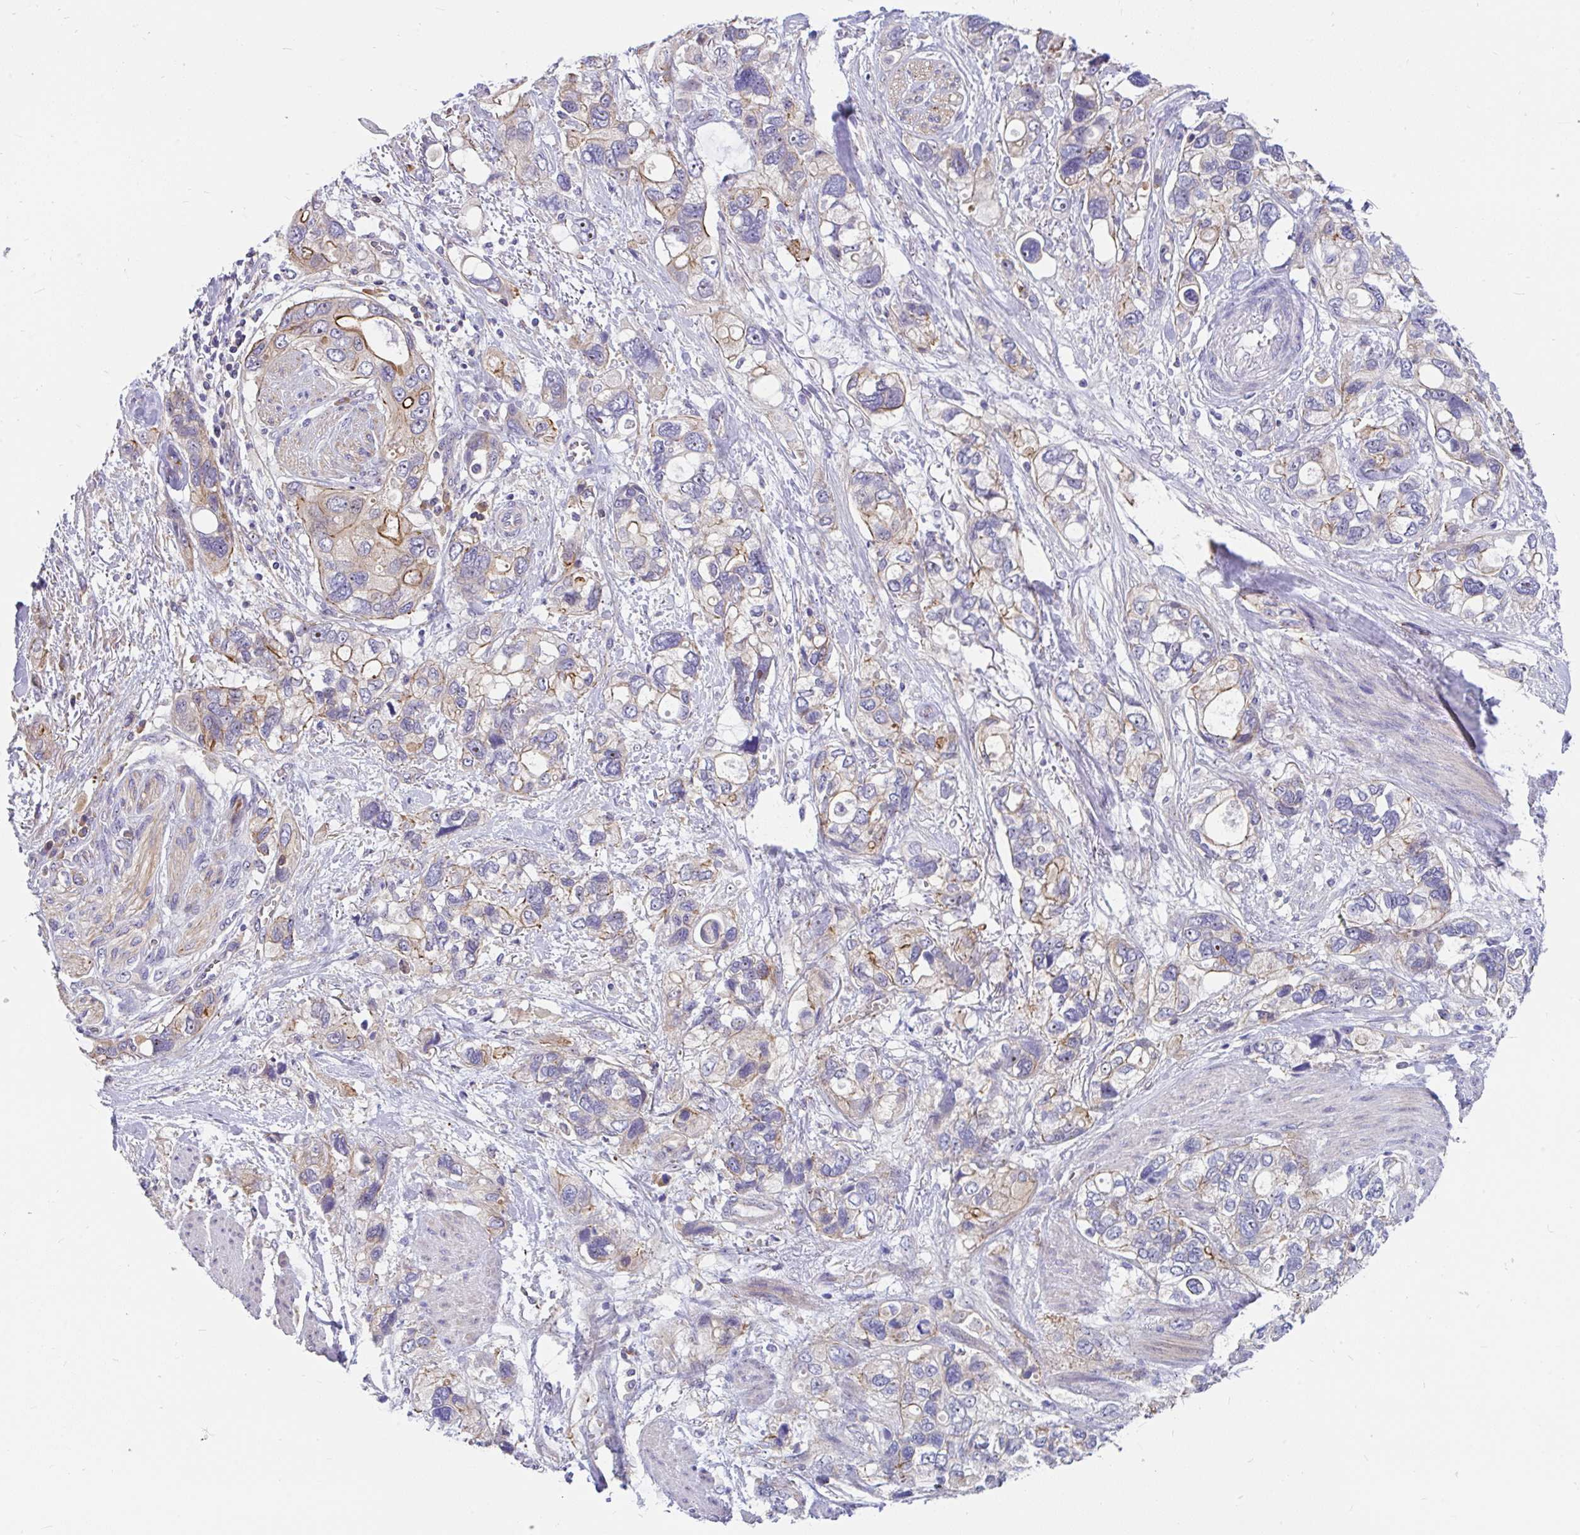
{"staining": {"intensity": "moderate", "quantity": "<25%", "location": "cytoplasmic/membranous"}, "tissue": "stomach cancer", "cell_type": "Tumor cells", "image_type": "cancer", "snomed": [{"axis": "morphology", "description": "Adenocarcinoma, NOS"}, {"axis": "topography", "description": "Stomach, upper"}], "caption": "Immunohistochemistry (IHC) staining of adenocarcinoma (stomach), which exhibits low levels of moderate cytoplasmic/membranous staining in approximately <25% of tumor cells indicating moderate cytoplasmic/membranous protein expression. The staining was performed using DAB (3,3'-diaminobenzidine) (brown) for protein detection and nuclei were counterstained in hematoxylin (blue).", "gene": "LRRC26", "patient": {"sex": "female", "age": 81}}